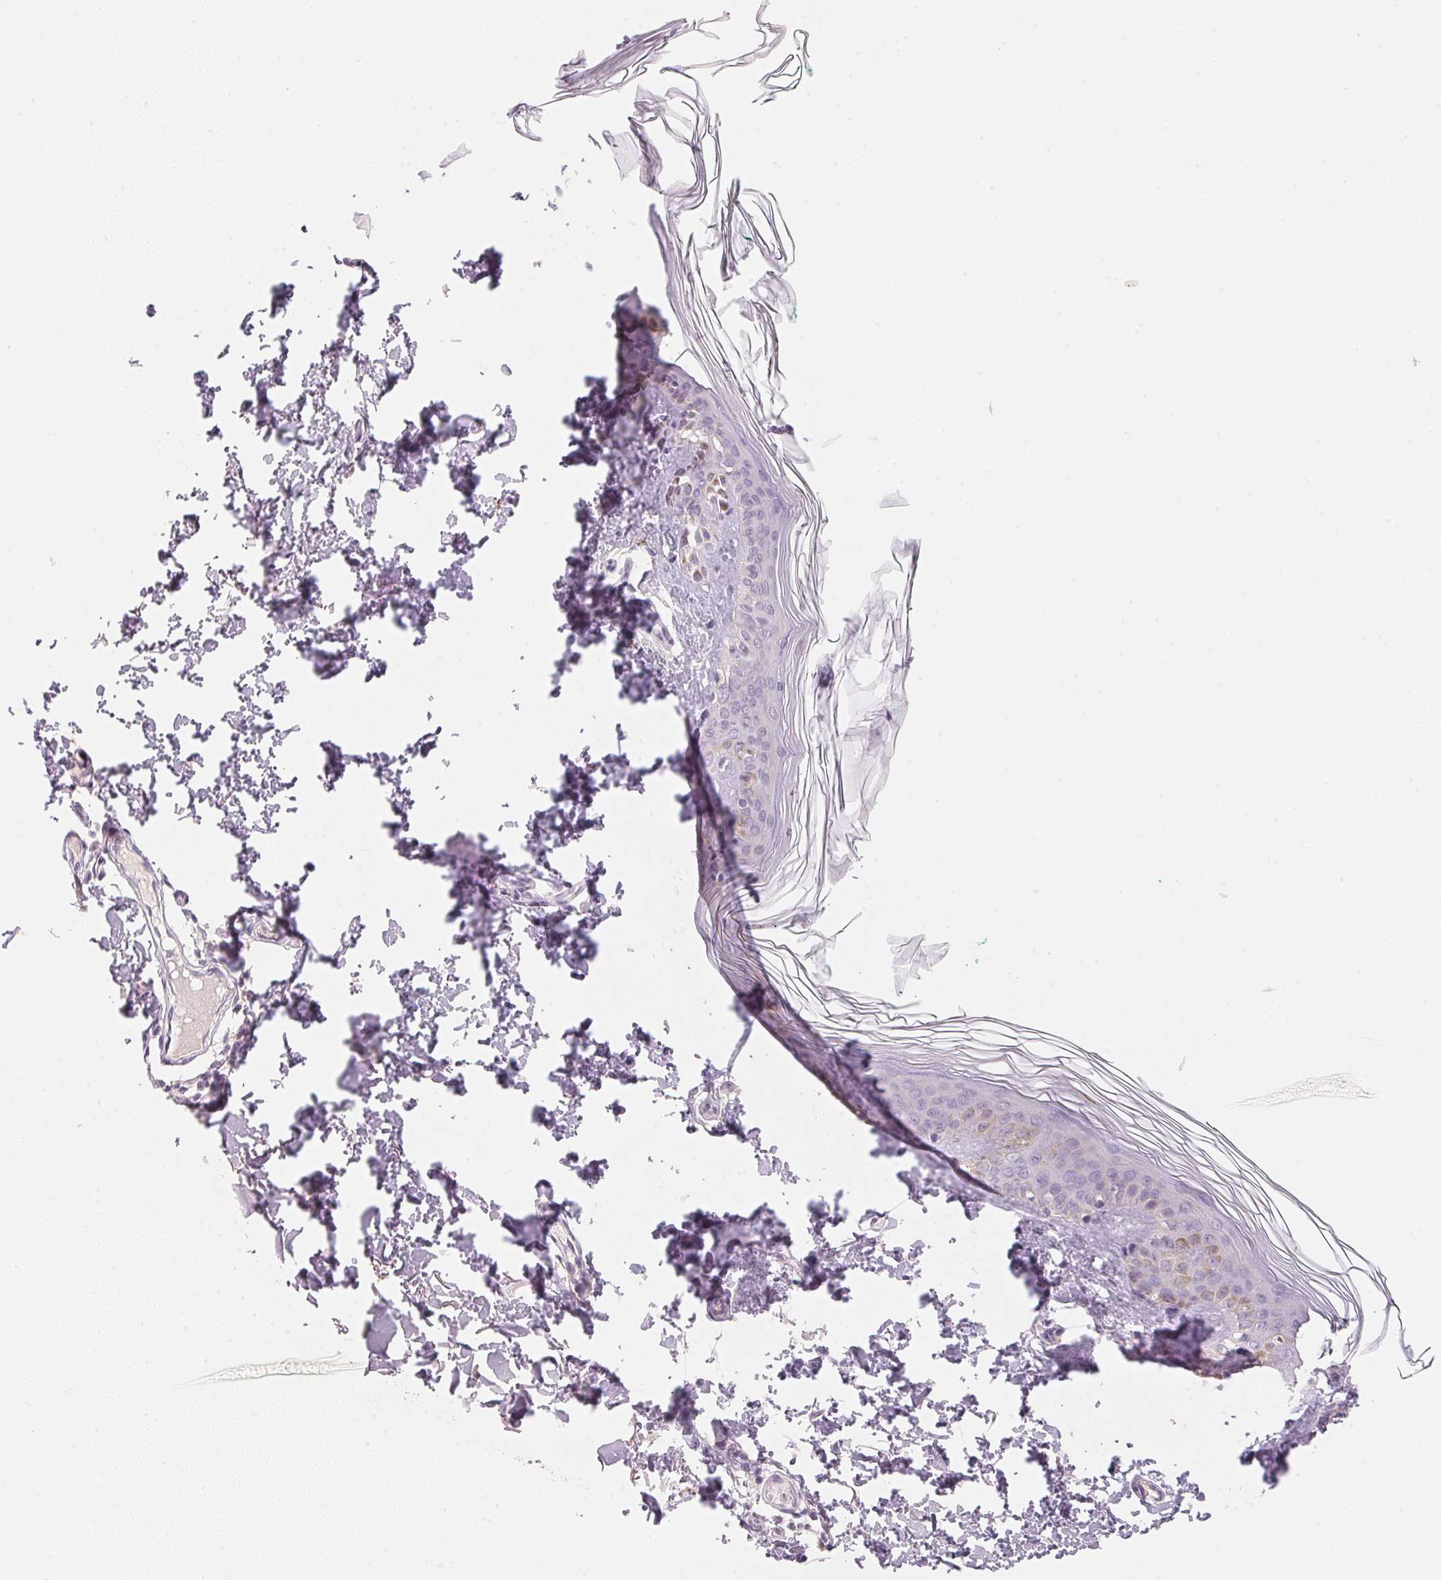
{"staining": {"intensity": "negative", "quantity": "none", "location": "none"}, "tissue": "skin", "cell_type": "Fibroblasts", "image_type": "normal", "snomed": [{"axis": "morphology", "description": "Normal tissue, NOS"}, {"axis": "topography", "description": "Skin"}, {"axis": "topography", "description": "Peripheral nerve tissue"}], "caption": "A histopathology image of skin stained for a protein exhibits no brown staining in fibroblasts.", "gene": "MCOLN3", "patient": {"sex": "female", "age": 45}}